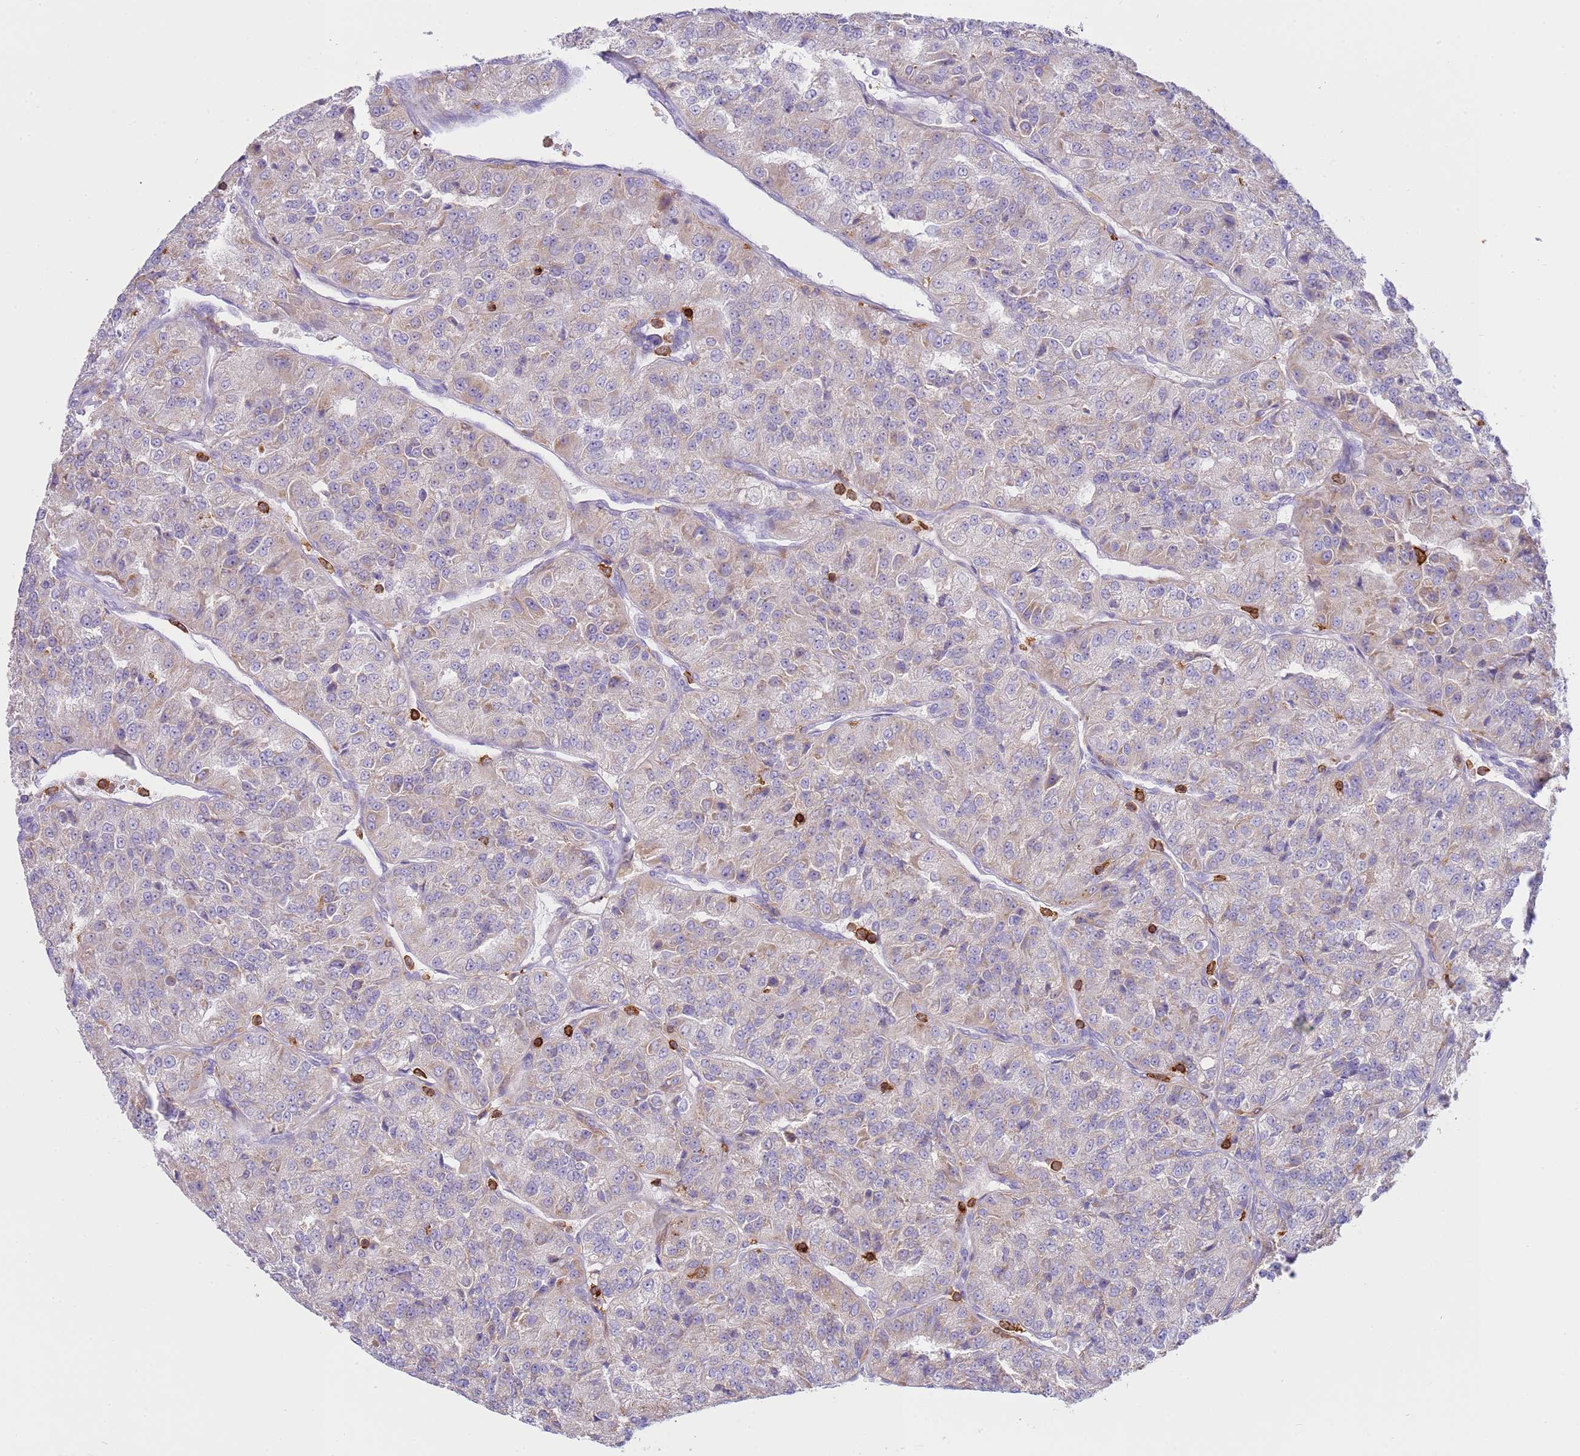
{"staining": {"intensity": "weak", "quantity": "25%-75%", "location": "cytoplasmic/membranous"}, "tissue": "renal cancer", "cell_type": "Tumor cells", "image_type": "cancer", "snomed": [{"axis": "morphology", "description": "Adenocarcinoma, NOS"}, {"axis": "topography", "description": "Kidney"}], "caption": "A brown stain highlights weak cytoplasmic/membranous expression of a protein in adenocarcinoma (renal) tumor cells.", "gene": "TTPAL", "patient": {"sex": "female", "age": 63}}